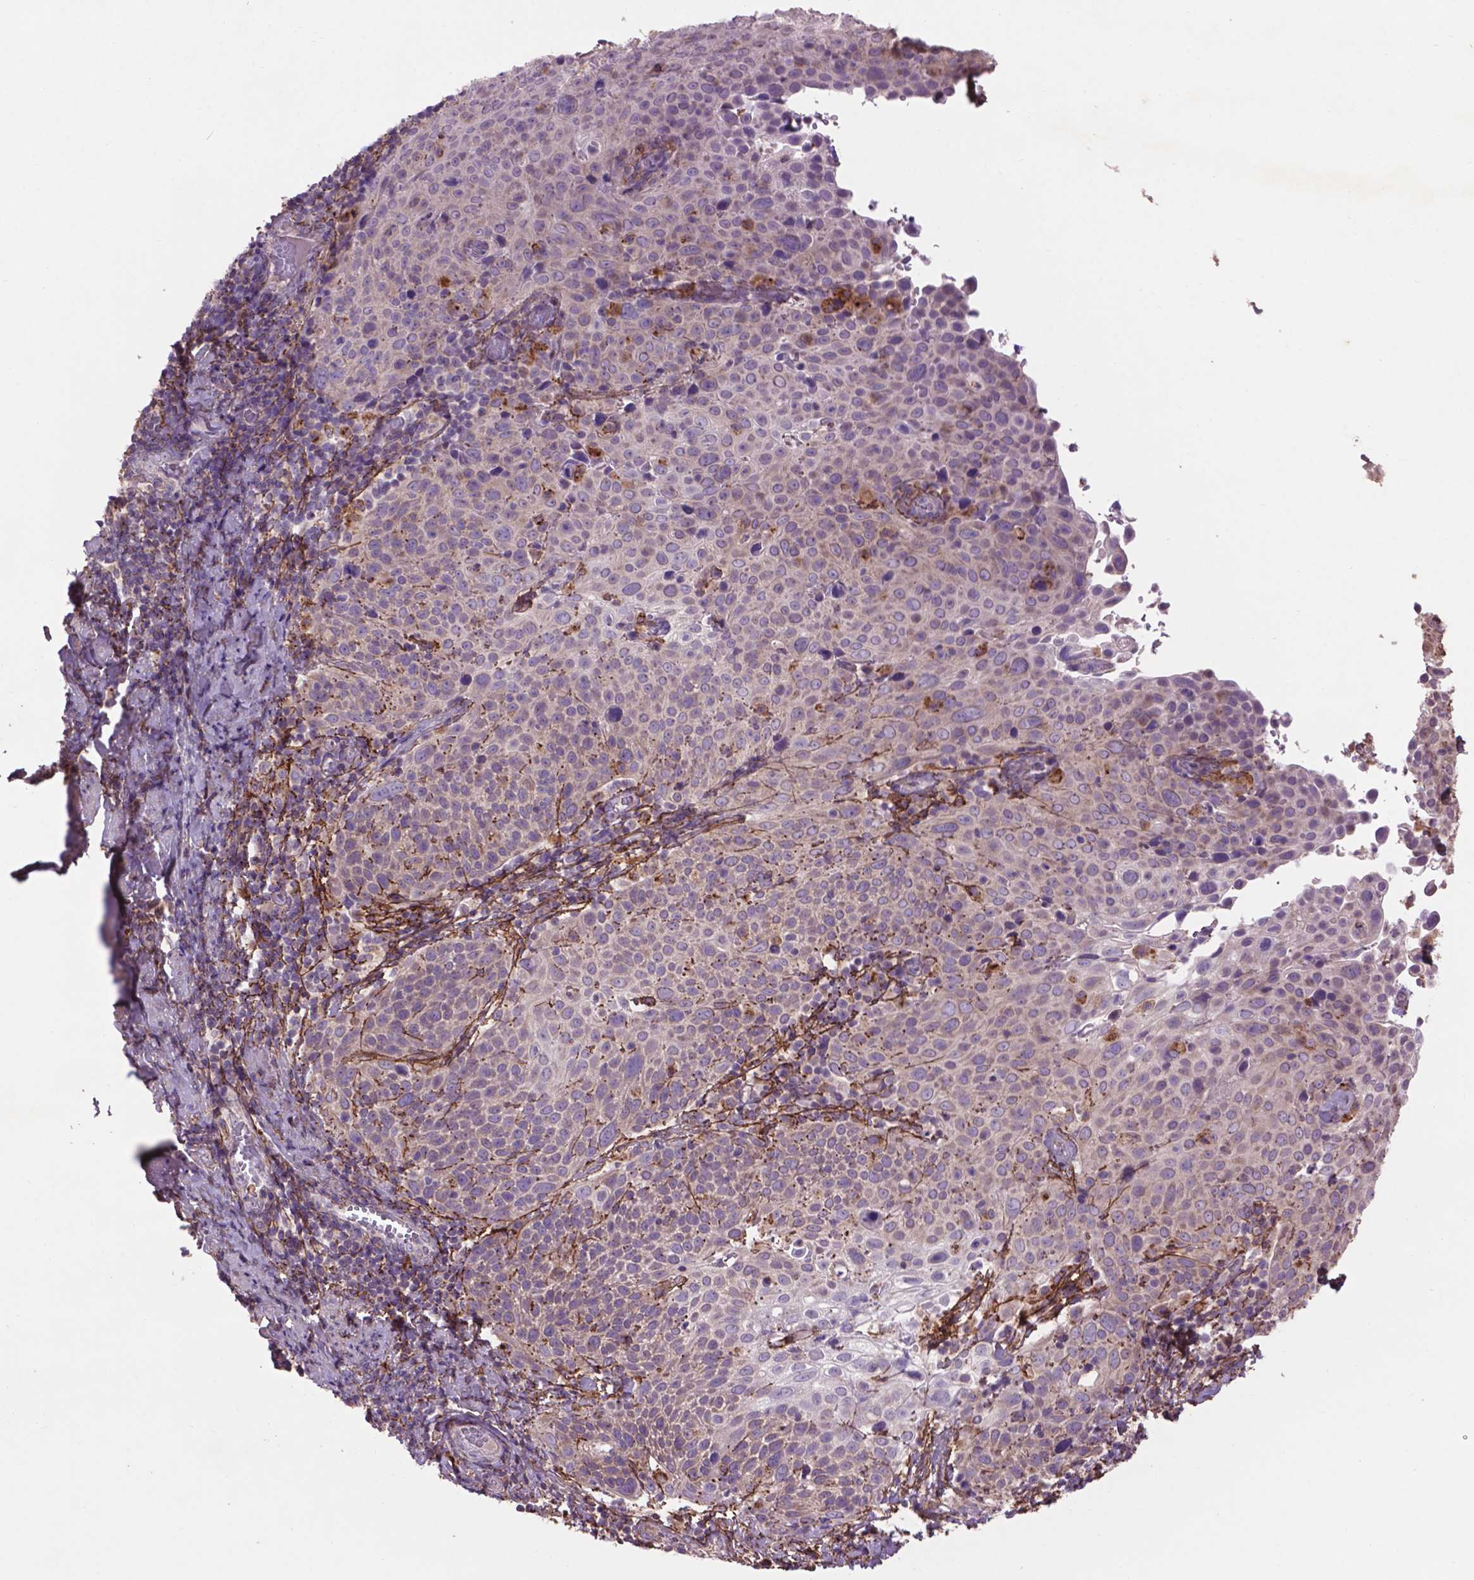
{"staining": {"intensity": "negative", "quantity": "none", "location": "none"}, "tissue": "cervical cancer", "cell_type": "Tumor cells", "image_type": "cancer", "snomed": [{"axis": "morphology", "description": "Squamous cell carcinoma, NOS"}, {"axis": "topography", "description": "Cervix"}], "caption": "Squamous cell carcinoma (cervical) stained for a protein using immunohistochemistry (IHC) shows no expression tumor cells.", "gene": "LRRC3C", "patient": {"sex": "female", "age": 61}}